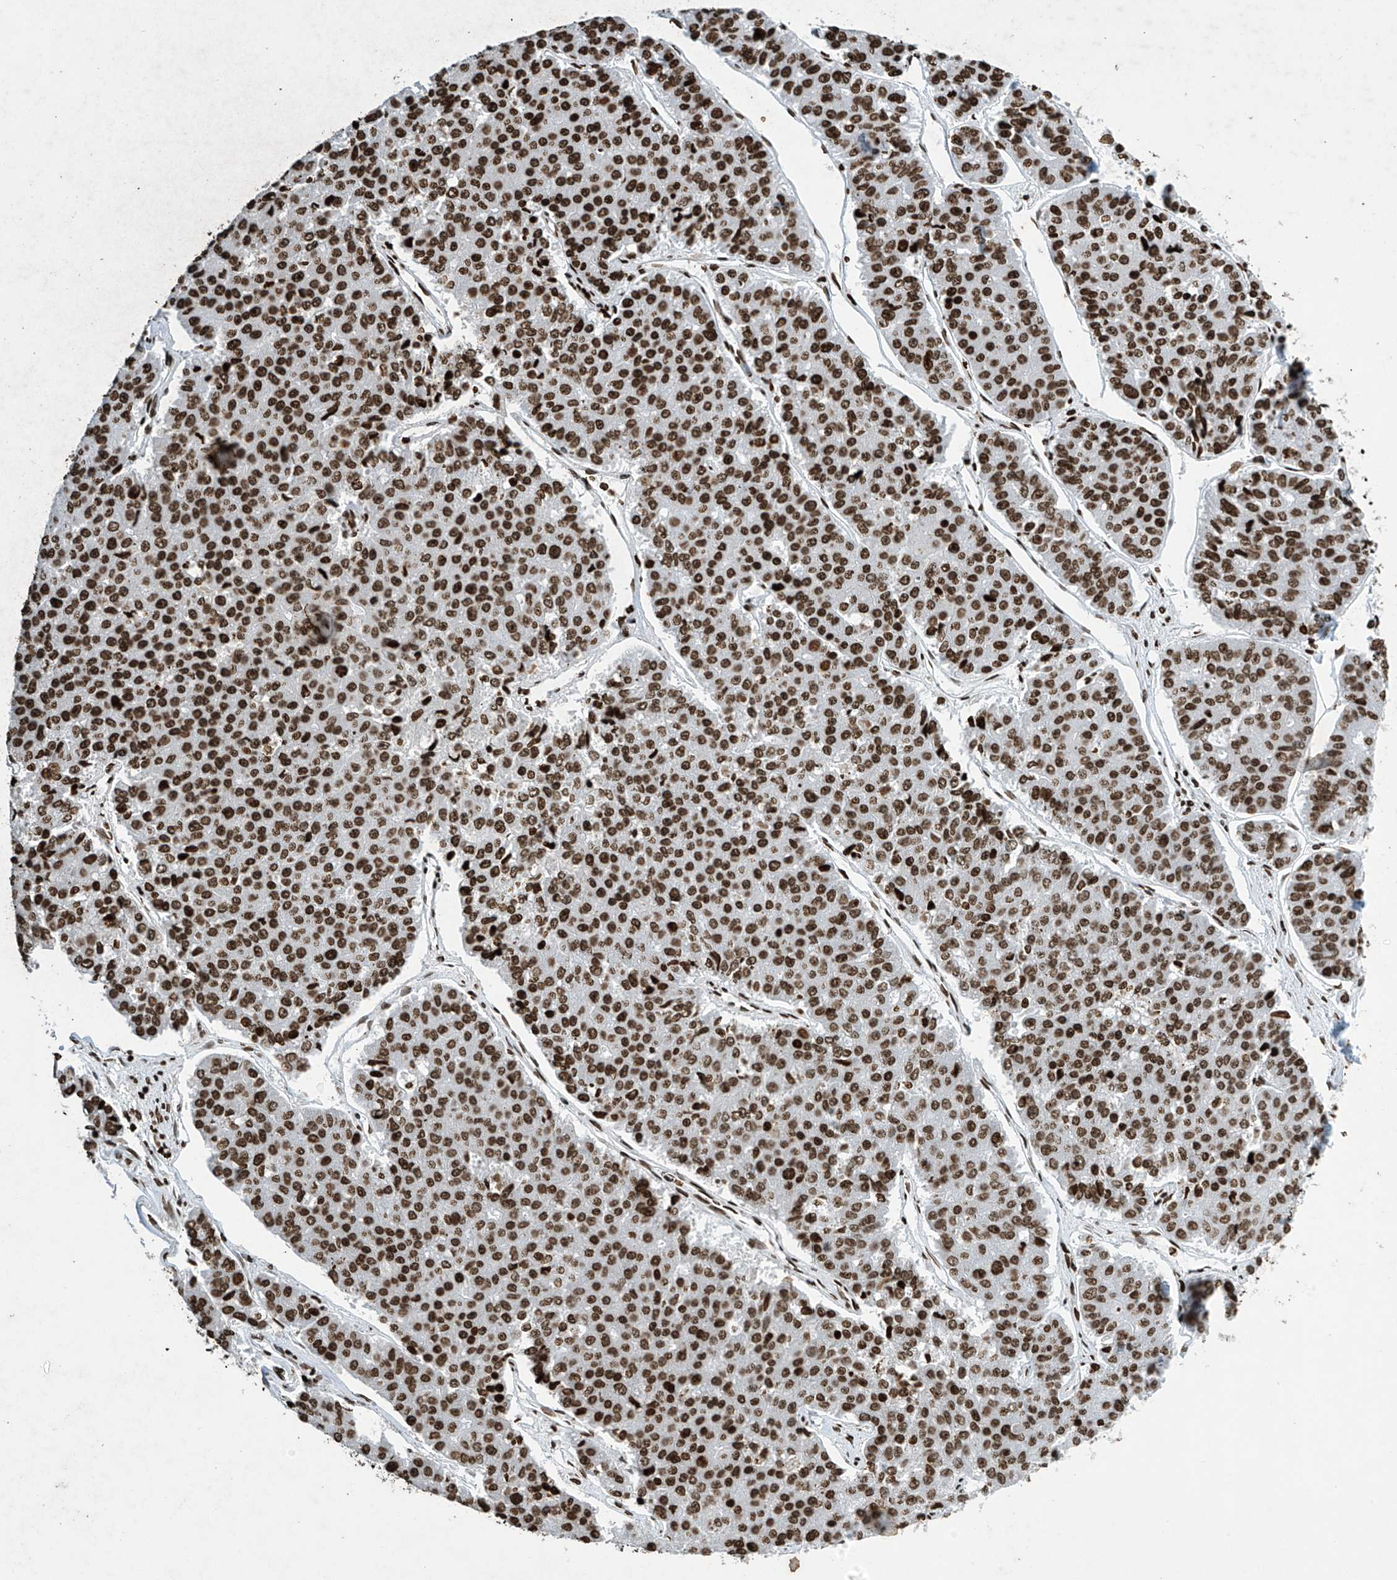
{"staining": {"intensity": "strong", "quantity": ">75%", "location": "nuclear"}, "tissue": "pancreatic cancer", "cell_type": "Tumor cells", "image_type": "cancer", "snomed": [{"axis": "morphology", "description": "Adenocarcinoma, NOS"}, {"axis": "topography", "description": "Pancreas"}], "caption": "Immunohistochemical staining of pancreatic cancer displays high levels of strong nuclear protein positivity in about >75% of tumor cells.", "gene": "H4C16", "patient": {"sex": "male", "age": 50}}